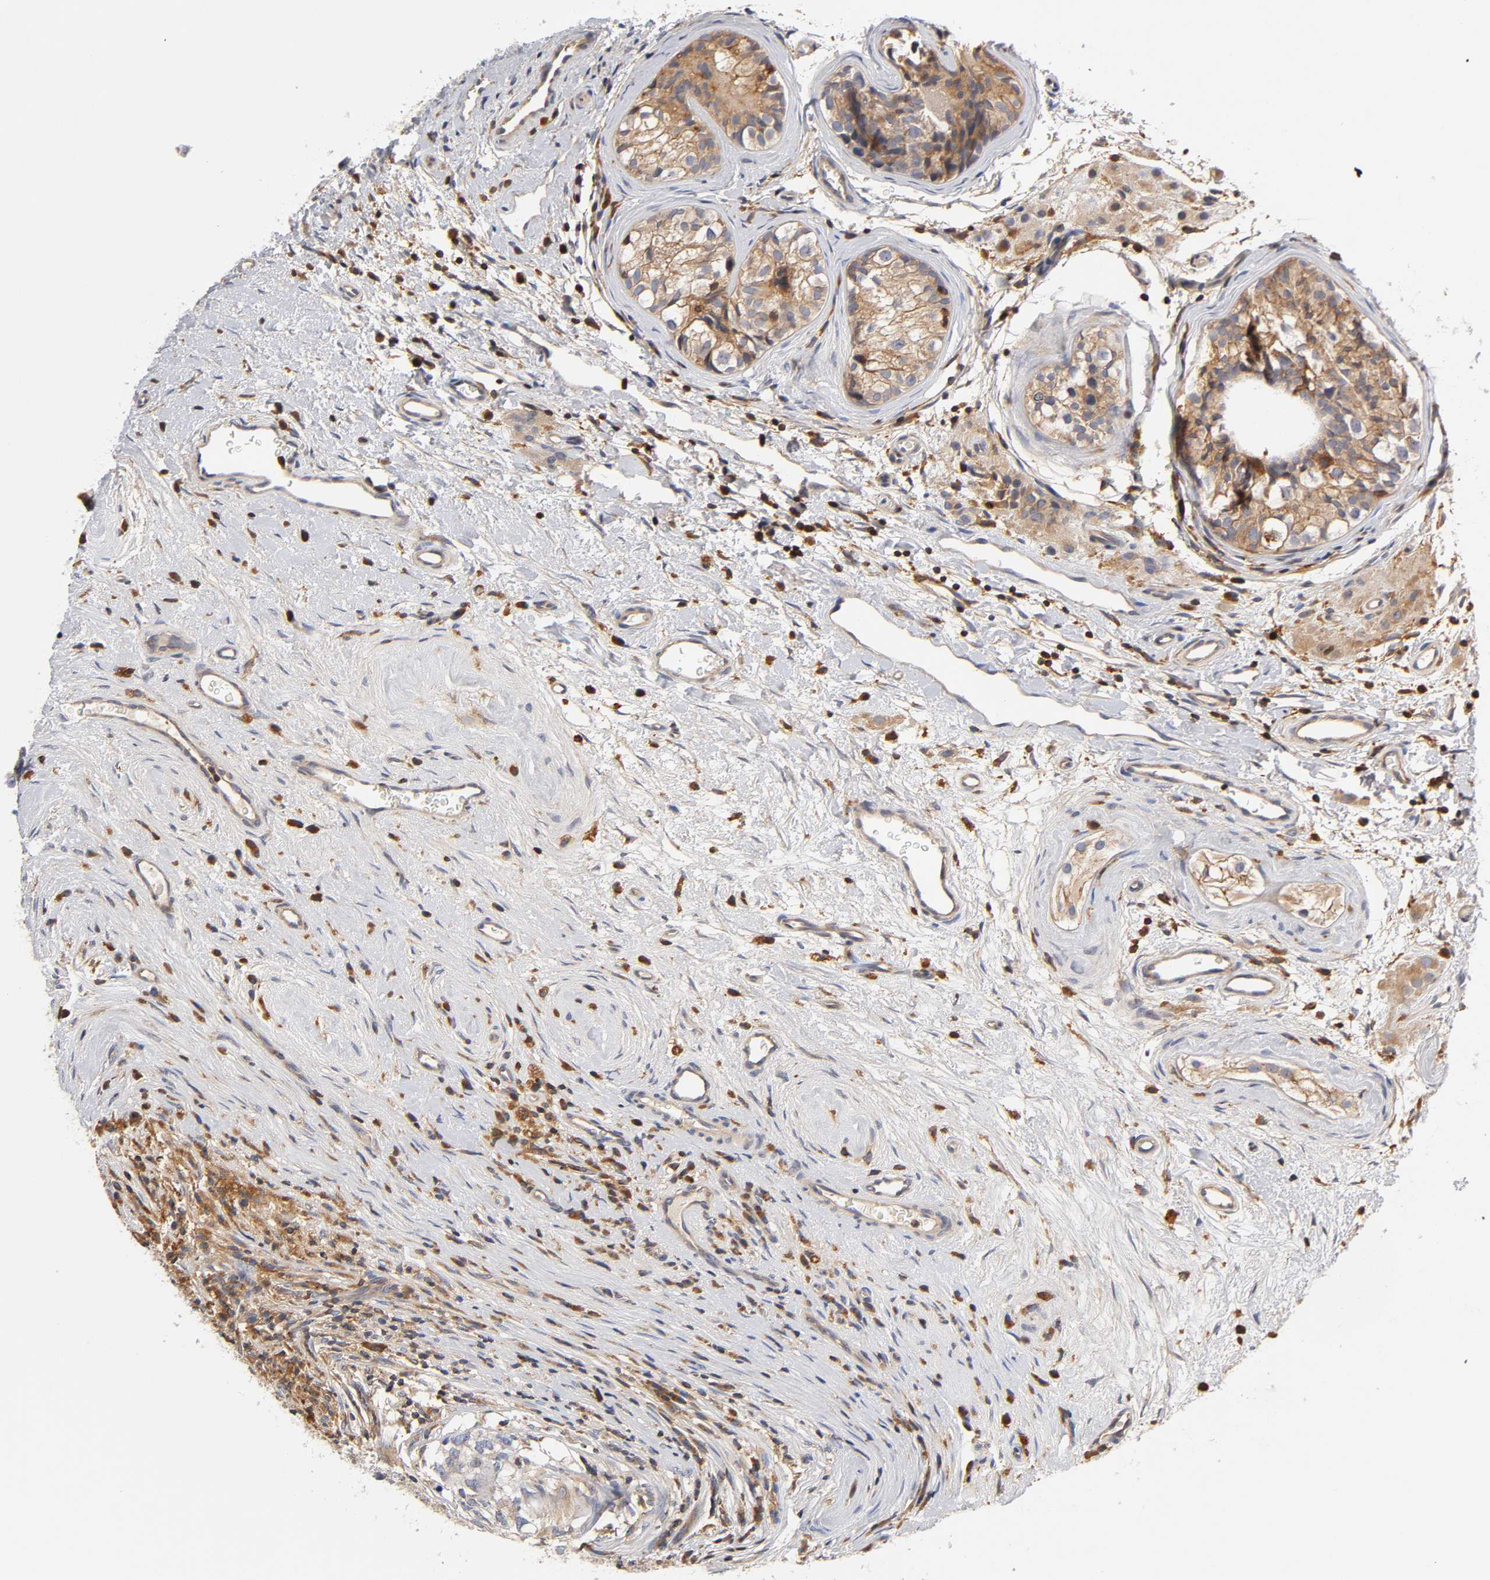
{"staining": {"intensity": "weak", "quantity": ">75%", "location": "cytoplasmic/membranous"}, "tissue": "testis cancer", "cell_type": "Tumor cells", "image_type": "cancer", "snomed": [{"axis": "morphology", "description": "Carcinoma, Embryonal, NOS"}, {"axis": "topography", "description": "Testis"}], "caption": "There is low levels of weak cytoplasmic/membranous expression in tumor cells of embryonal carcinoma (testis), as demonstrated by immunohistochemical staining (brown color).", "gene": "RHOA", "patient": {"sex": "male", "age": 21}}